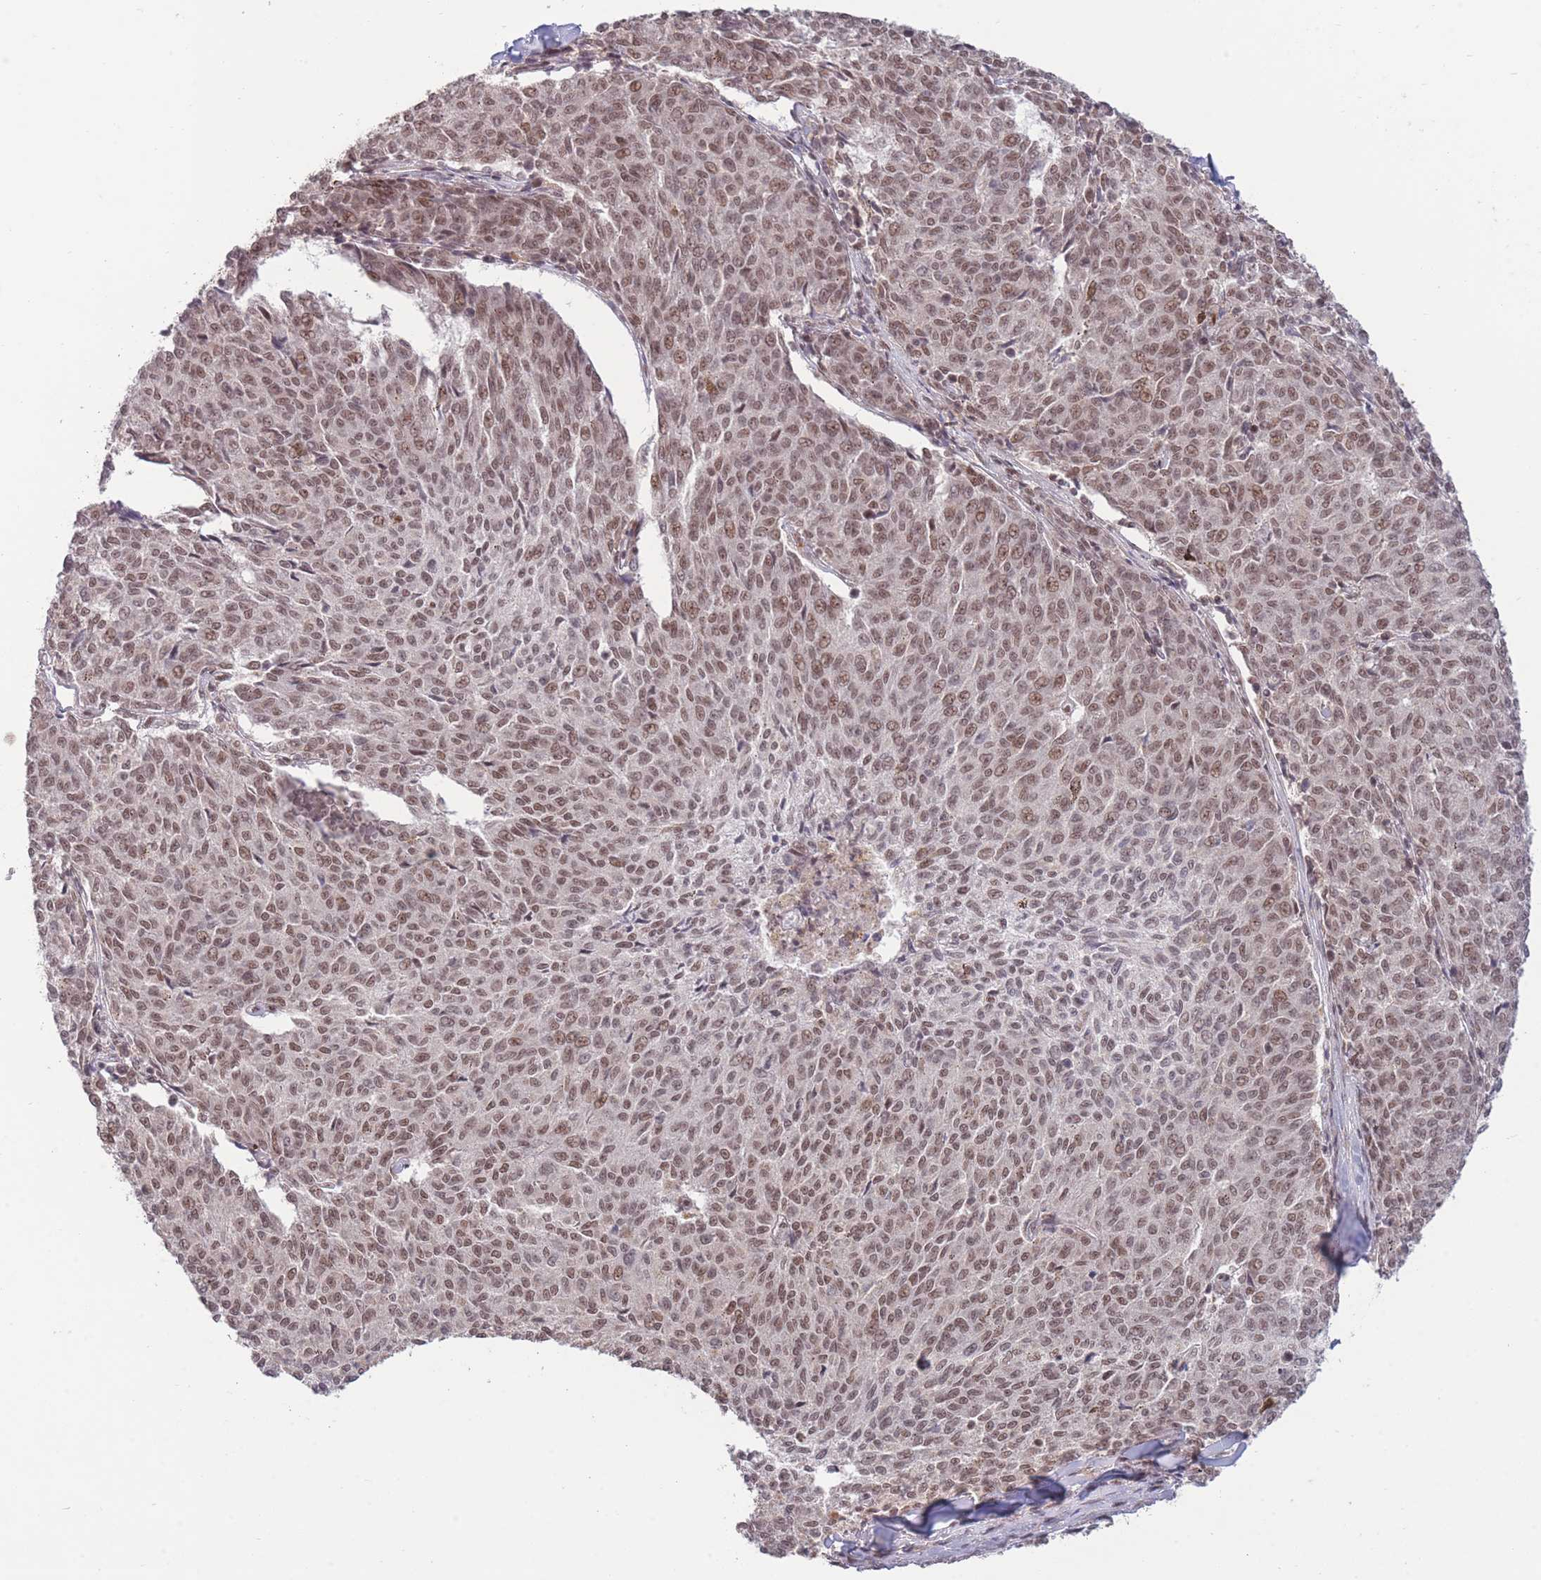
{"staining": {"intensity": "moderate", "quantity": ">75%", "location": "nuclear"}, "tissue": "melanoma", "cell_type": "Tumor cells", "image_type": "cancer", "snomed": [{"axis": "morphology", "description": "Malignant melanoma, NOS"}, {"axis": "topography", "description": "Skin"}], "caption": "IHC image of human malignant melanoma stained for a protein (brown), which demonstrates medium levels of moderate nuclear expression in approximately >75% of tumor cells.", "gene": "CARD8", "patient": {"sex": "female", "age": 72}}